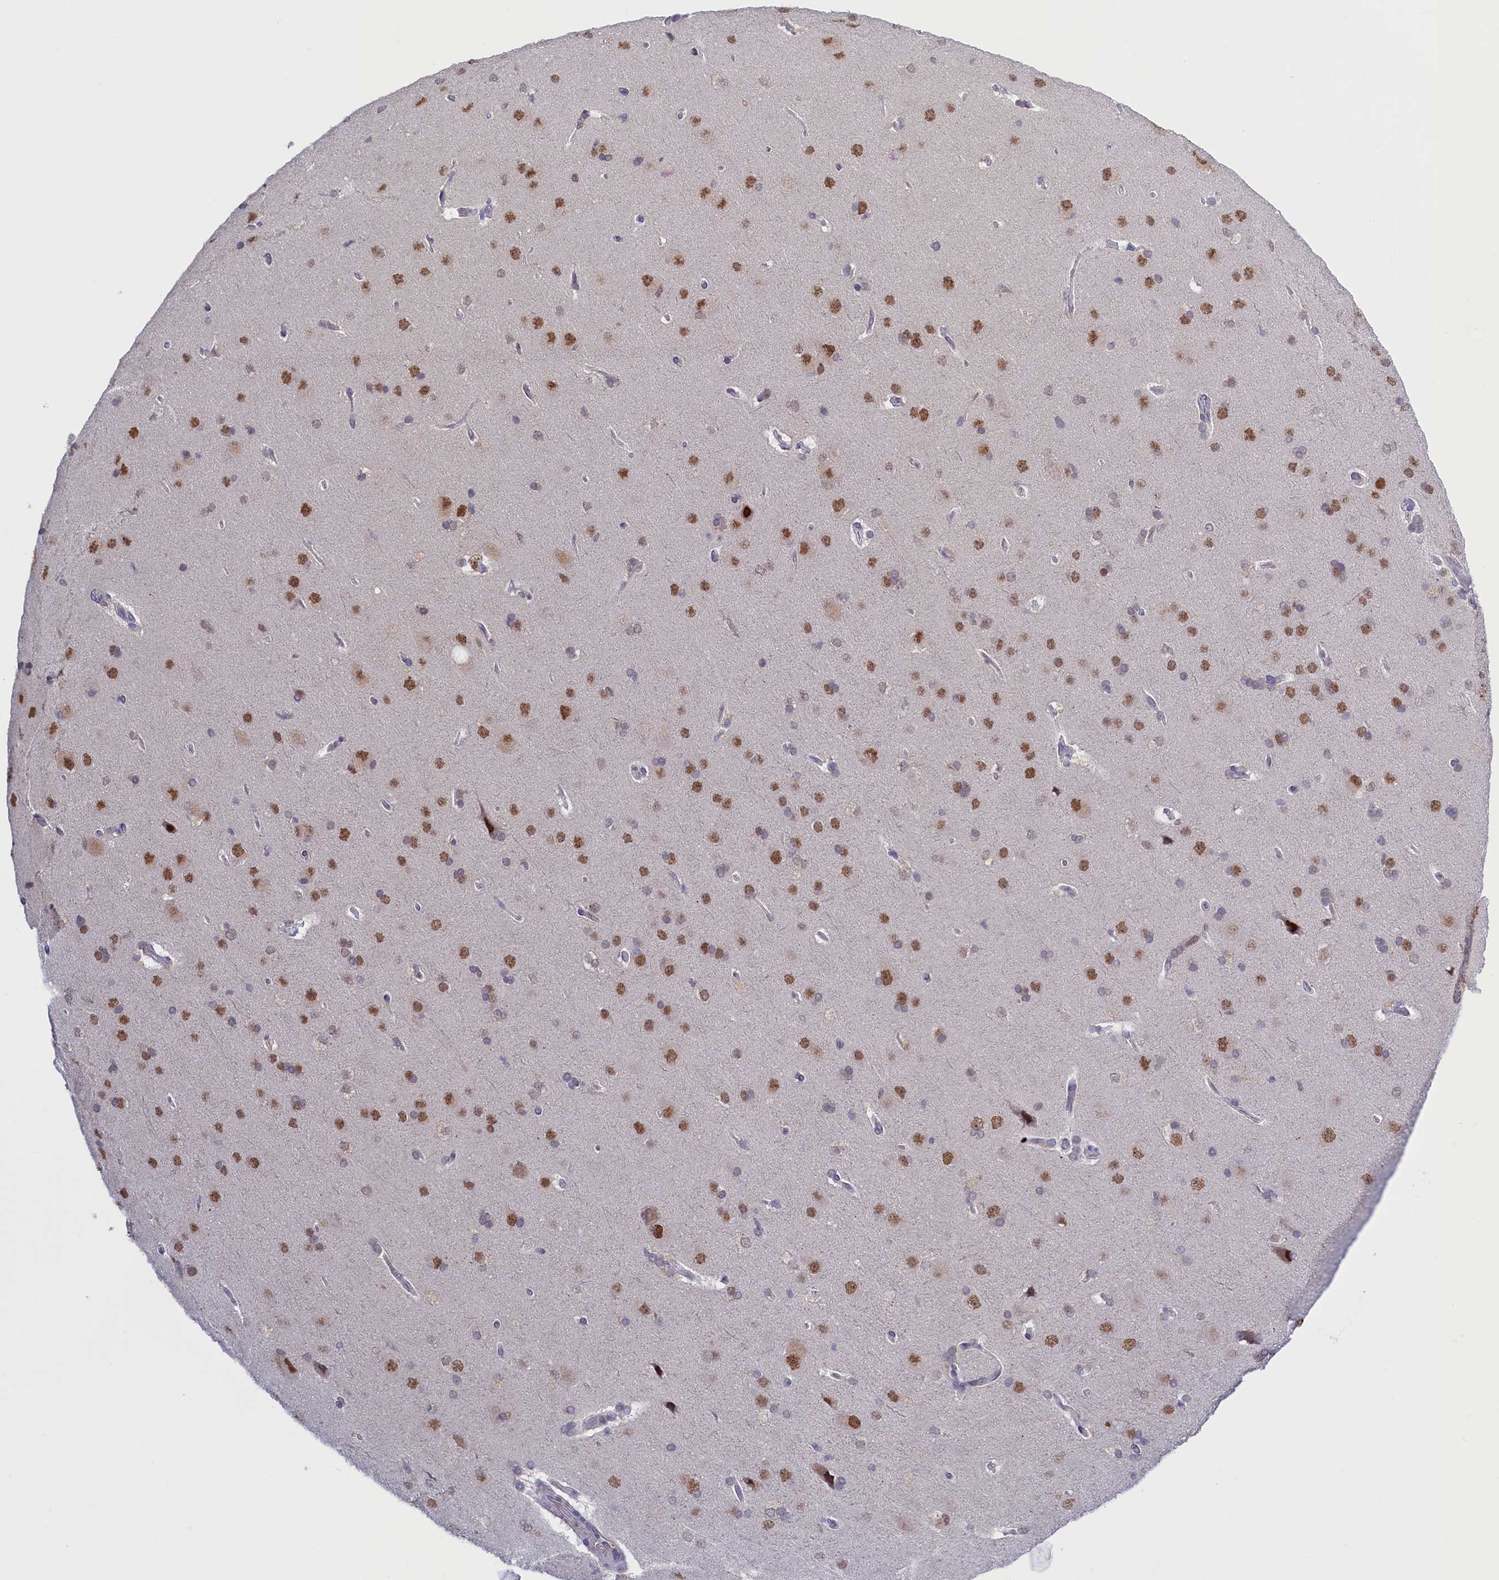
{"staining": {"intensity": "negative", "quantity": "none", "location": "none"}, "tissue": "cerebral cortex", "cell_type": "Endothelial cells", "image_type": "normal", "snomed": [{"axis": "morphology", "description": "Normal tissue, NOS"}, {"axis": "topography", "description": "Cerebral cortex"}], "caption": "This image is of unremarkable cerebral cortex stained with immunohistochemistry (IHC) to label a protein in brown with the nuclei are counter-stained blue. There is no staining in endothelial cells.", "gene": "ATF7IP2", "patient": {"sex": "male", "age": 62}}